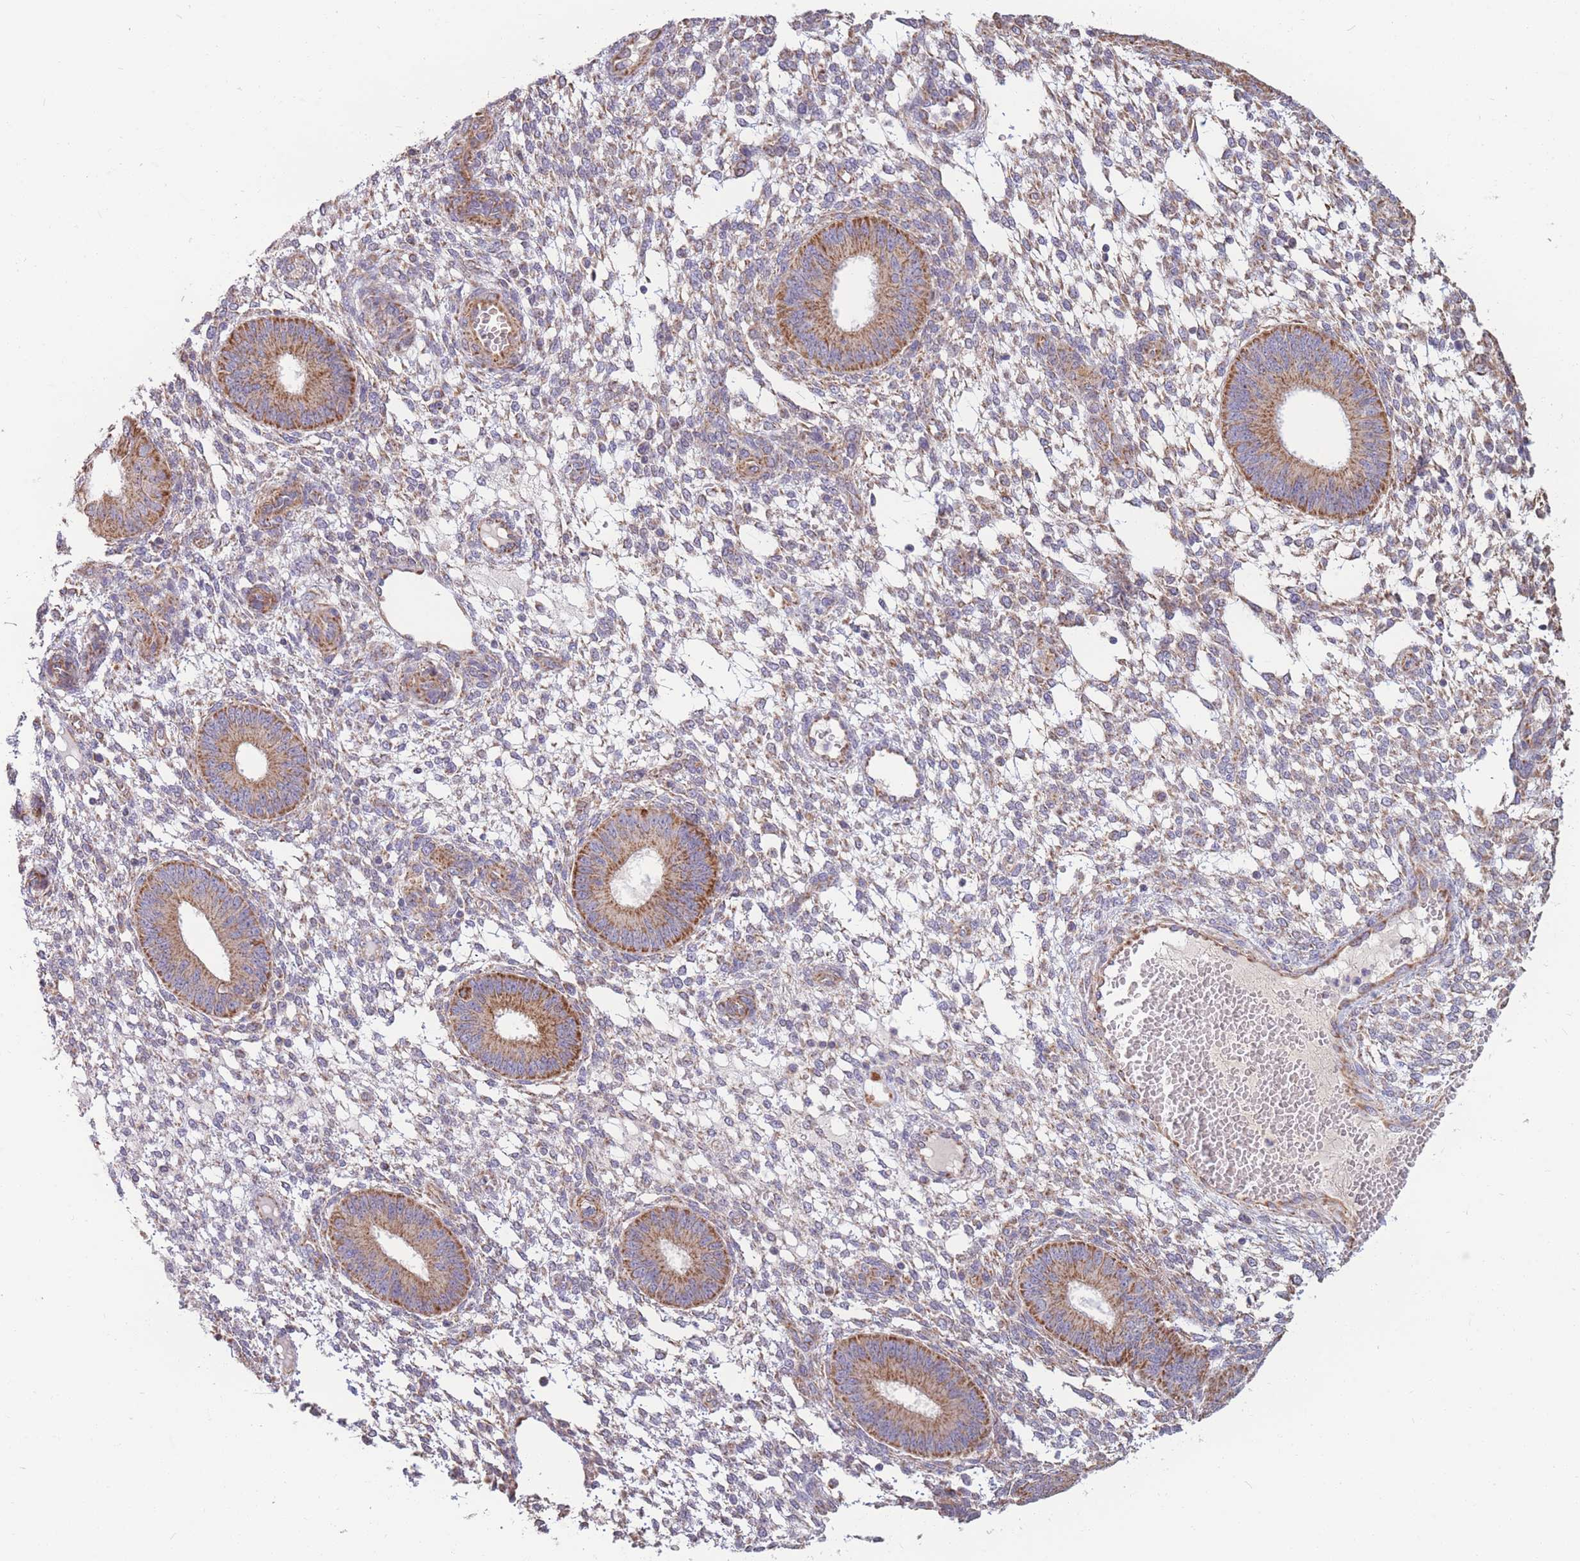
{"staining": {"intensity": "negative", "quantity": "none", "location": "none"}, "tissue": "endometrium", "cell_type": "Cells in endometrial stroma", "image_type": "normal", "snomed": [{"axis": "morphology", "description": "Normal tissue, NOS"}, {"axis": "topography", "description": "Endometrium"}], "caption": "This micrograph is of unremarkable endometrium stained with IHC to label a protein in brown with the nuclei are counter-stained blue. There is no expression in cells in endometrial stroma.", "gene": "MRPS9", "patient": {"sex": "female", "age": 49}}